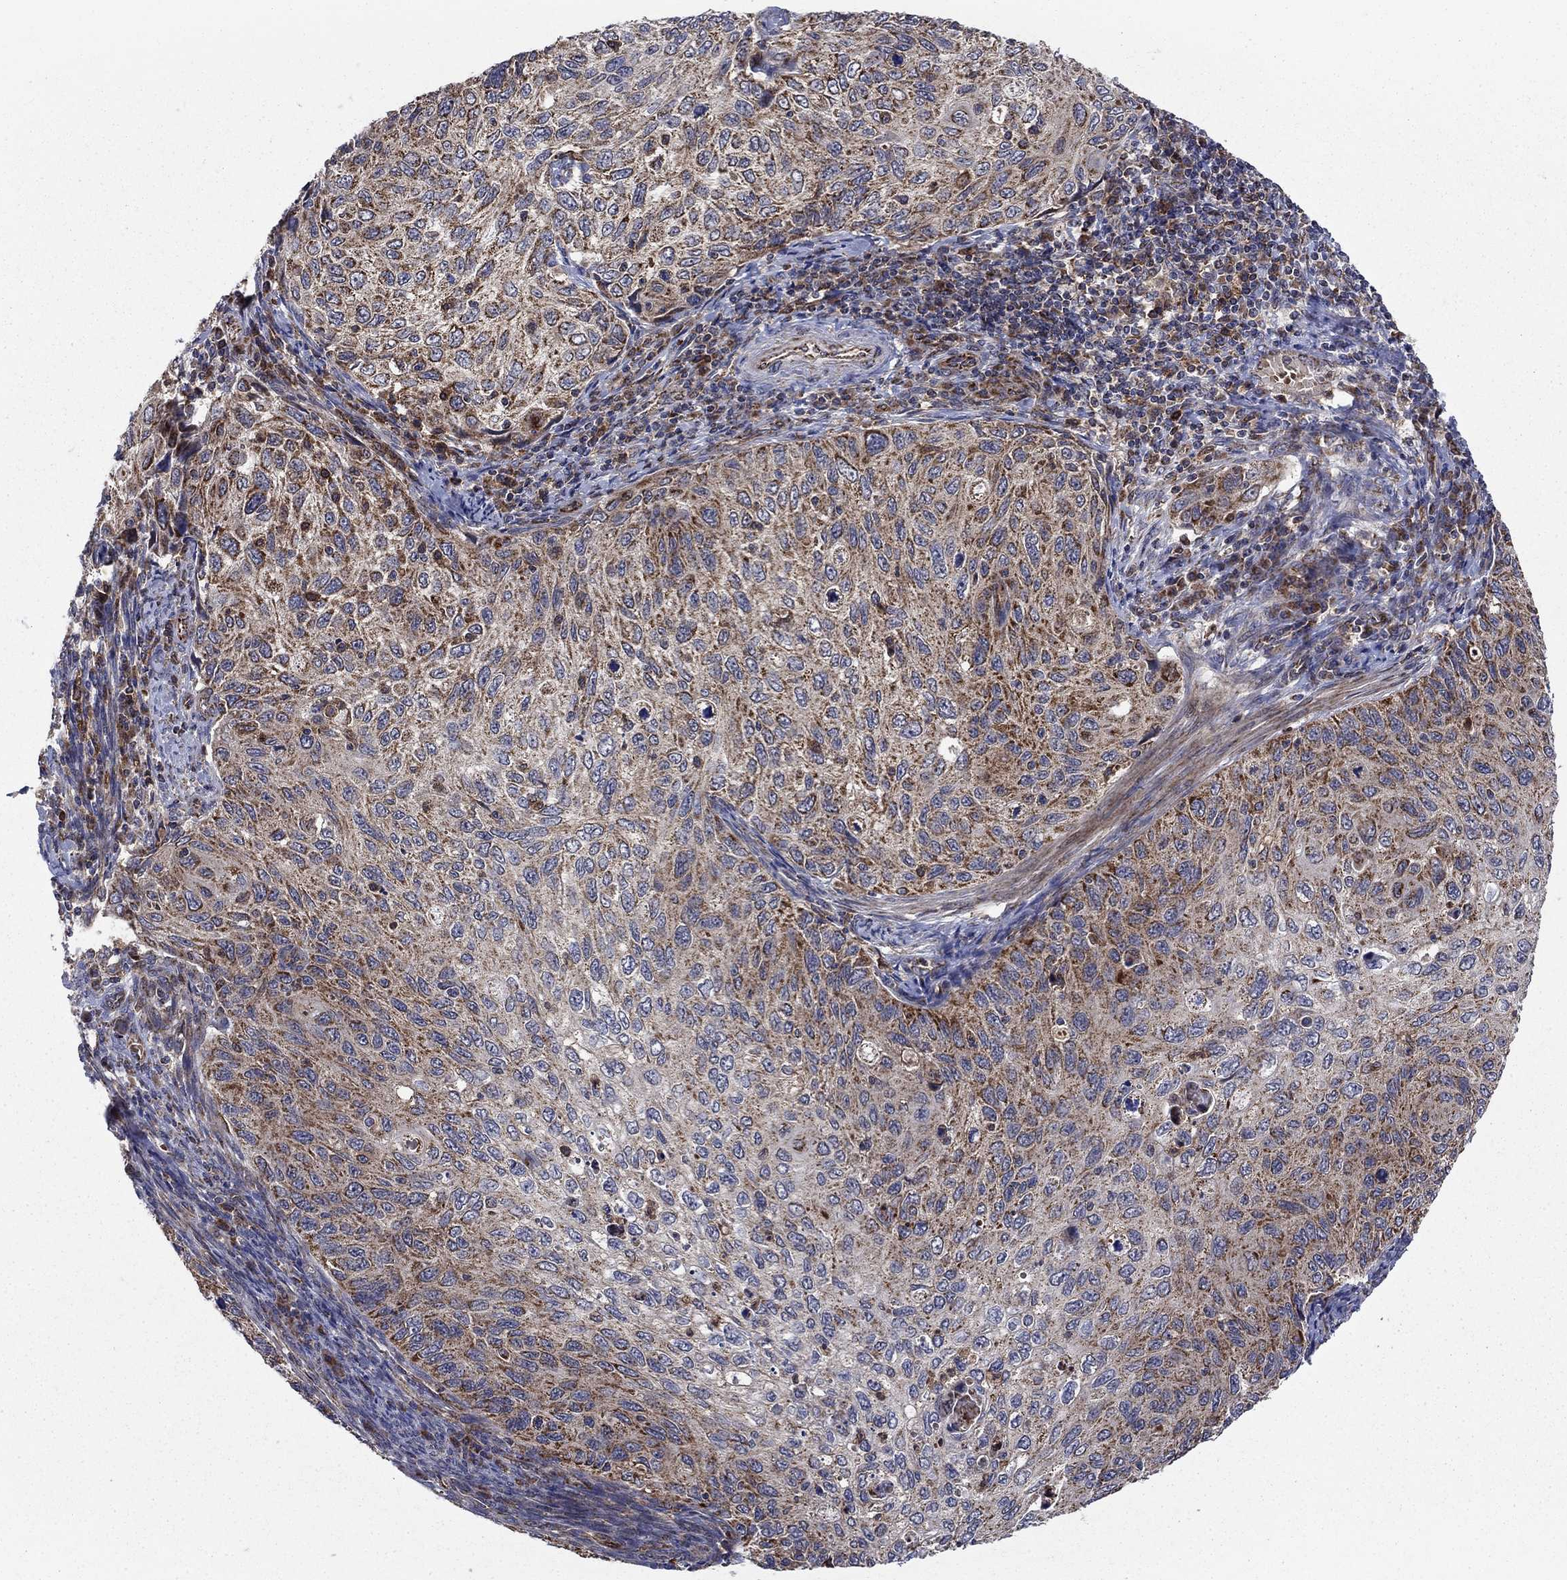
{"staining": {"intensity": "strong", "quantity": "<25%", "location": "cytoplasmic/membranous"}, "tissue": "cervical cancer", "cell_type": "Tumor cells", "image_type": "cancer", "snomed": [{"axis": "morphology", "description": "Squamous cell carcinoma, NOS"}, {"axis": "topography", "description": "Cervix"}], "caption": "The photomicrograph displays a brown stain indicating the presence of a protein in the cytoplasmic/membranous of tumor cells in cervical squamous cell carcinoma. The protein of interest is shown in brown color, while the nuclei are stained blue.", "gene": "RNF19B", "patient": {"sex": "female", "age": 70}}